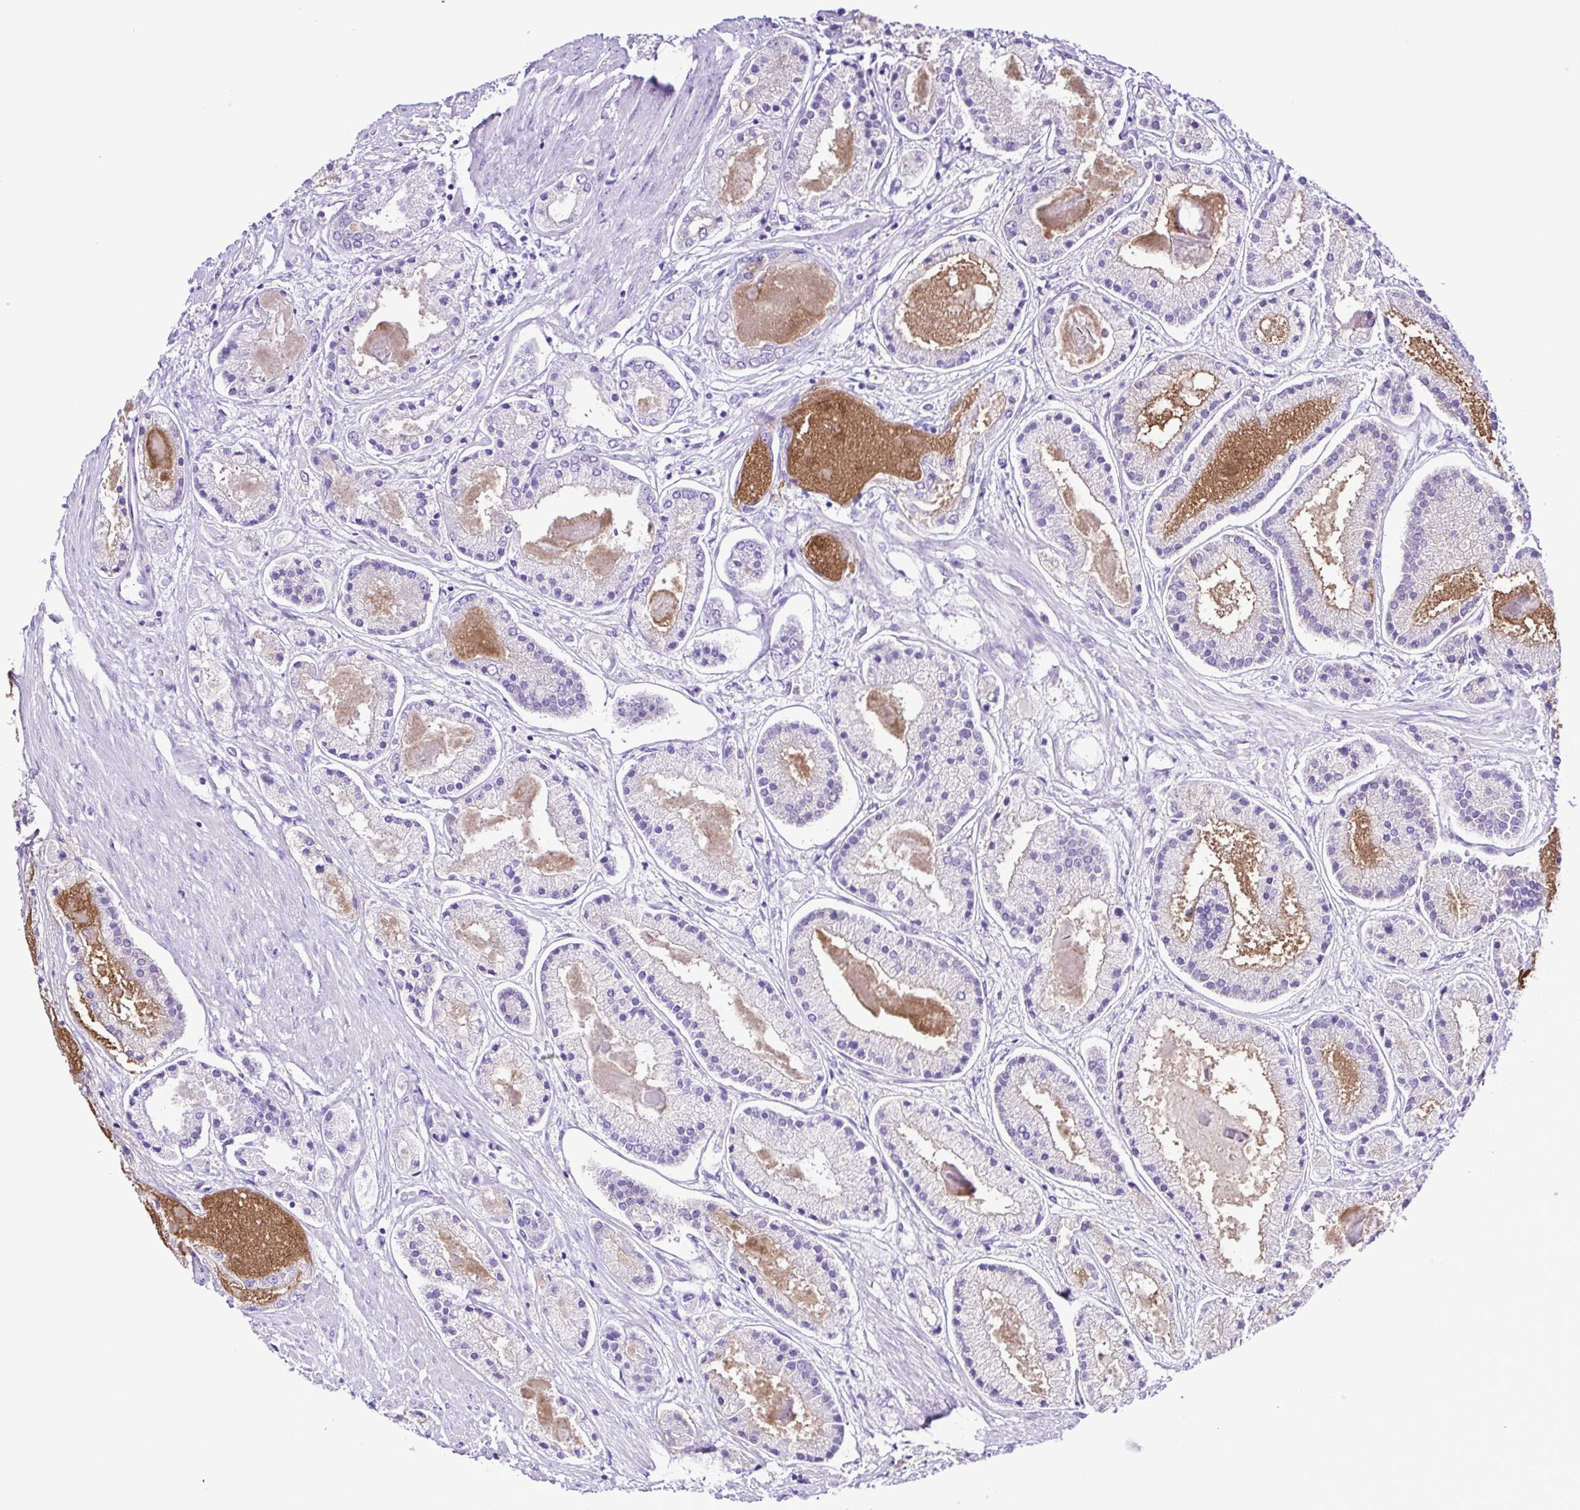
{"staining": {"intensity": "negative", "quantity": "none", "location": "none"}, "tissue": "prostate cancer", "cell_type": "Tumor cells", "image_type": "cancer", "snomed": [{"axis": "morphology", "description": "Adenocarcinoma, High grade"}, {"axis": "topography", "description": "Prostate"}], "caption": "There is no significant expression in tumor cells of prostate cancer.", "gene": "SYT1", "patient": {"sex": "male", "age": 67}}